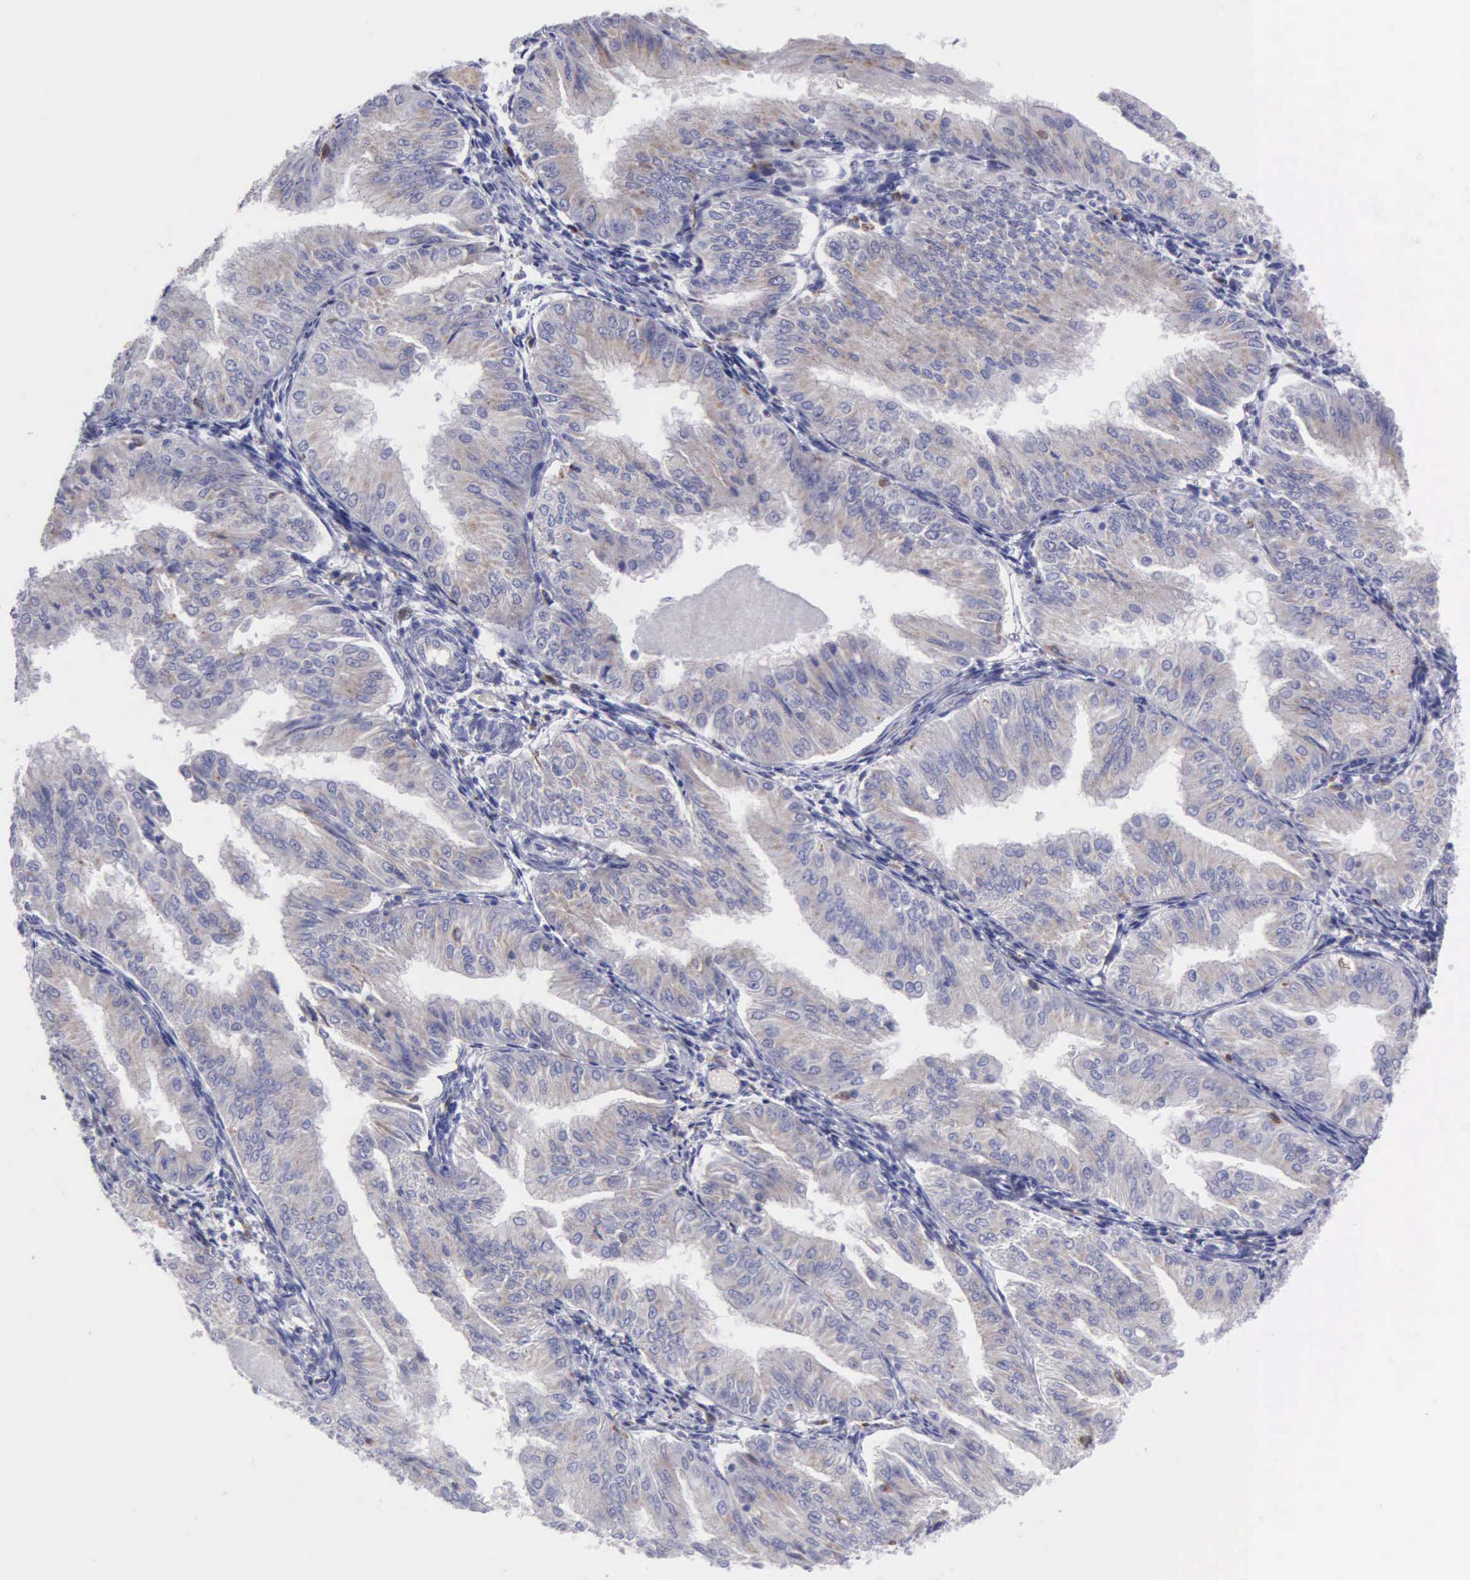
{"staining": {"intensity": "weak", "quantity": "<25%", "location": "cytoplasmic/membranous"}, "tissue": "endometrial cancer", "cell_type": "Tumor cells", "image_type": "cancer", "snomed": [{"axis": "morphology", "description": "Adenocarcinoma, NOS"}, {"axis": "topography", "description": "Endometrium"}], "caption": "Immunohistochemistry (IHC) of human endometrial cancer shows no positivity in tumor cells. (Brightfield microscopy of DAB (3,3'-diaminobenzidine) immunohistochemistry (IHC) at high magnification).", "gene": "TYRP1", "patient": {"sex": "female", "age": 53}}